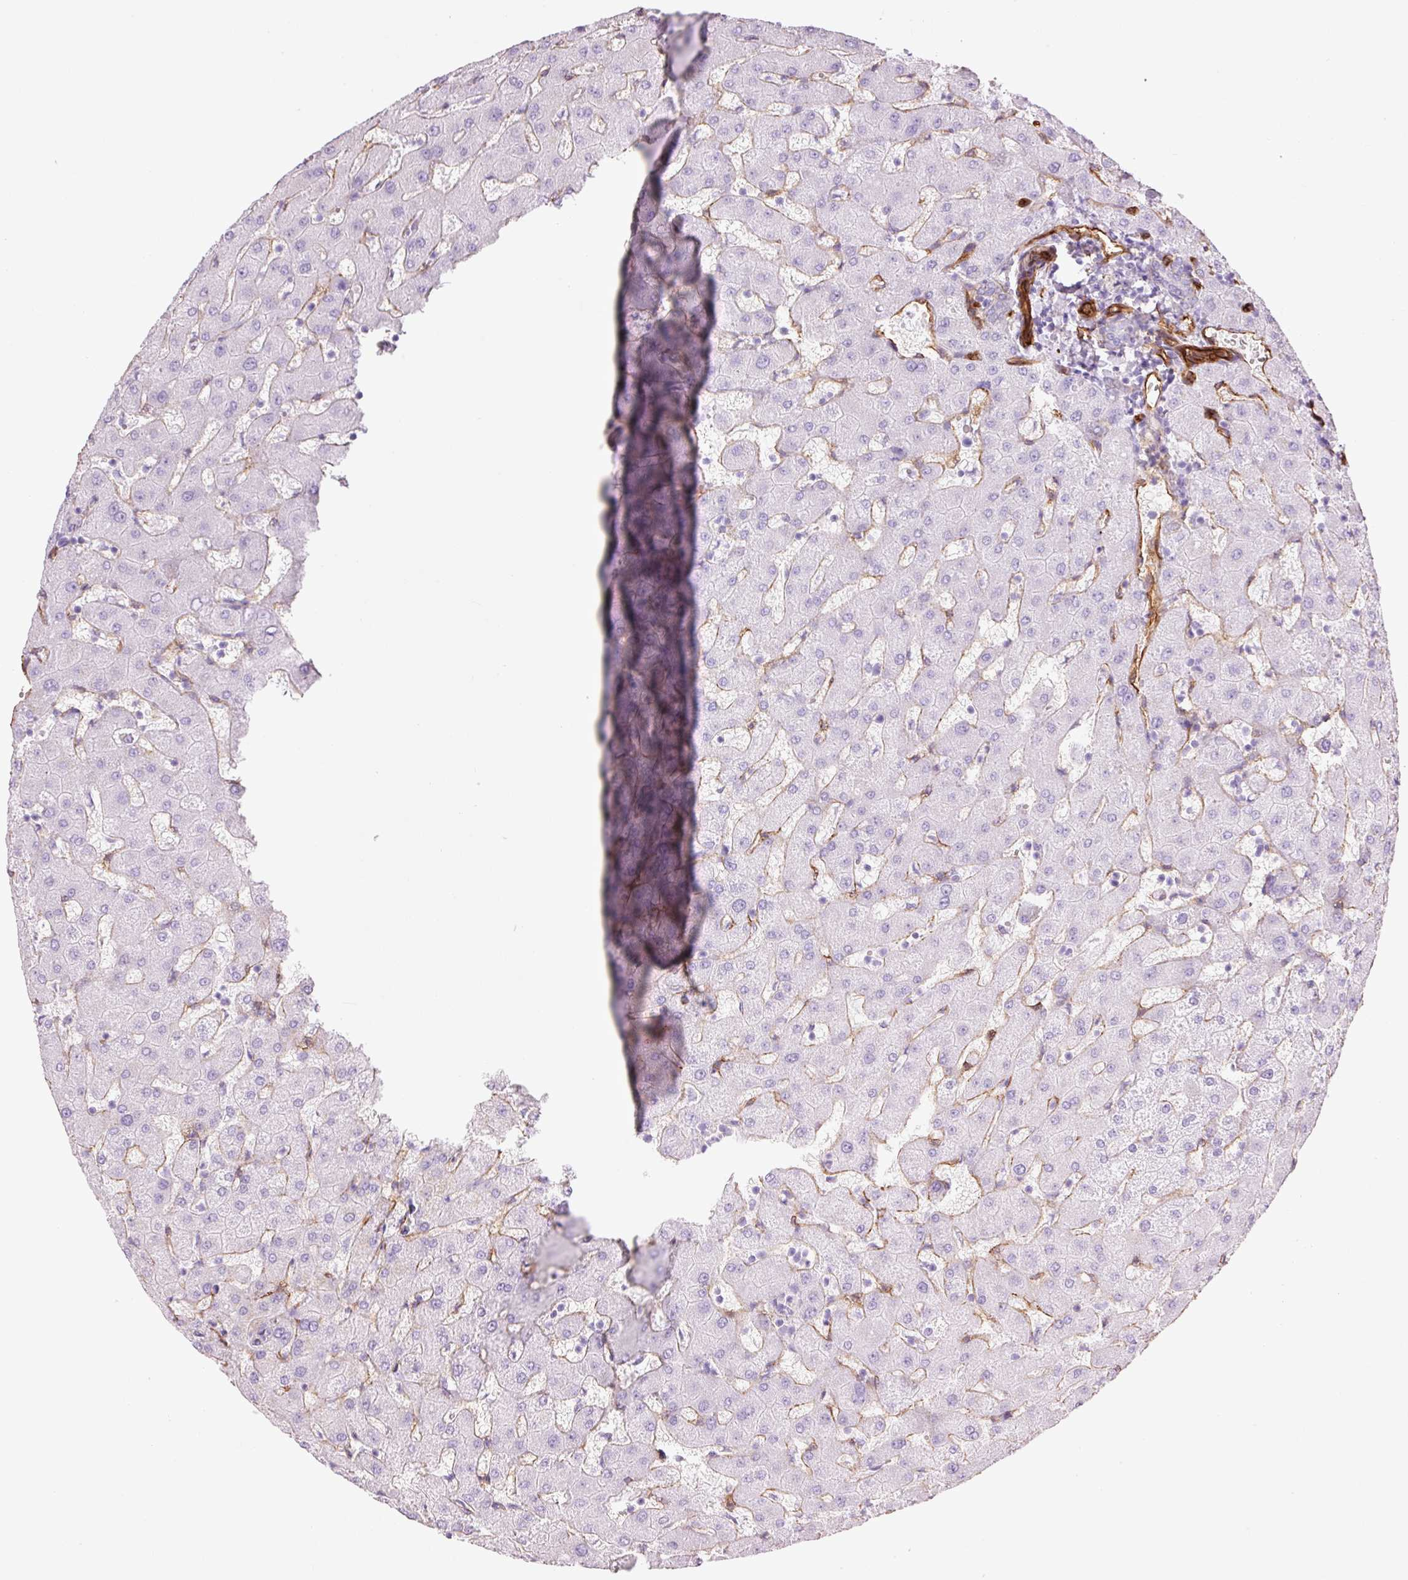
{"staining": {"intensity": "moderate", "quantity": "25%-75%", "location": "cytoplasmic/membranous"}, "tissue": "liver", "cell_type": "Cholangiocytes", "image_type": "normal", "snomed": [{"axis": "morphology", "description": "Normal tissue, NOS"}, {"axis": "topography", "description": "Liver"}], "caption": "About 25%-75% of cholangiocytes in unremarkable liver display moderate cytoplasmic/membranous protein staining as visualized by brown immunohistochemical staining.", "gene": "CAV1", "patient": {"sex": "female", "age": 63}}